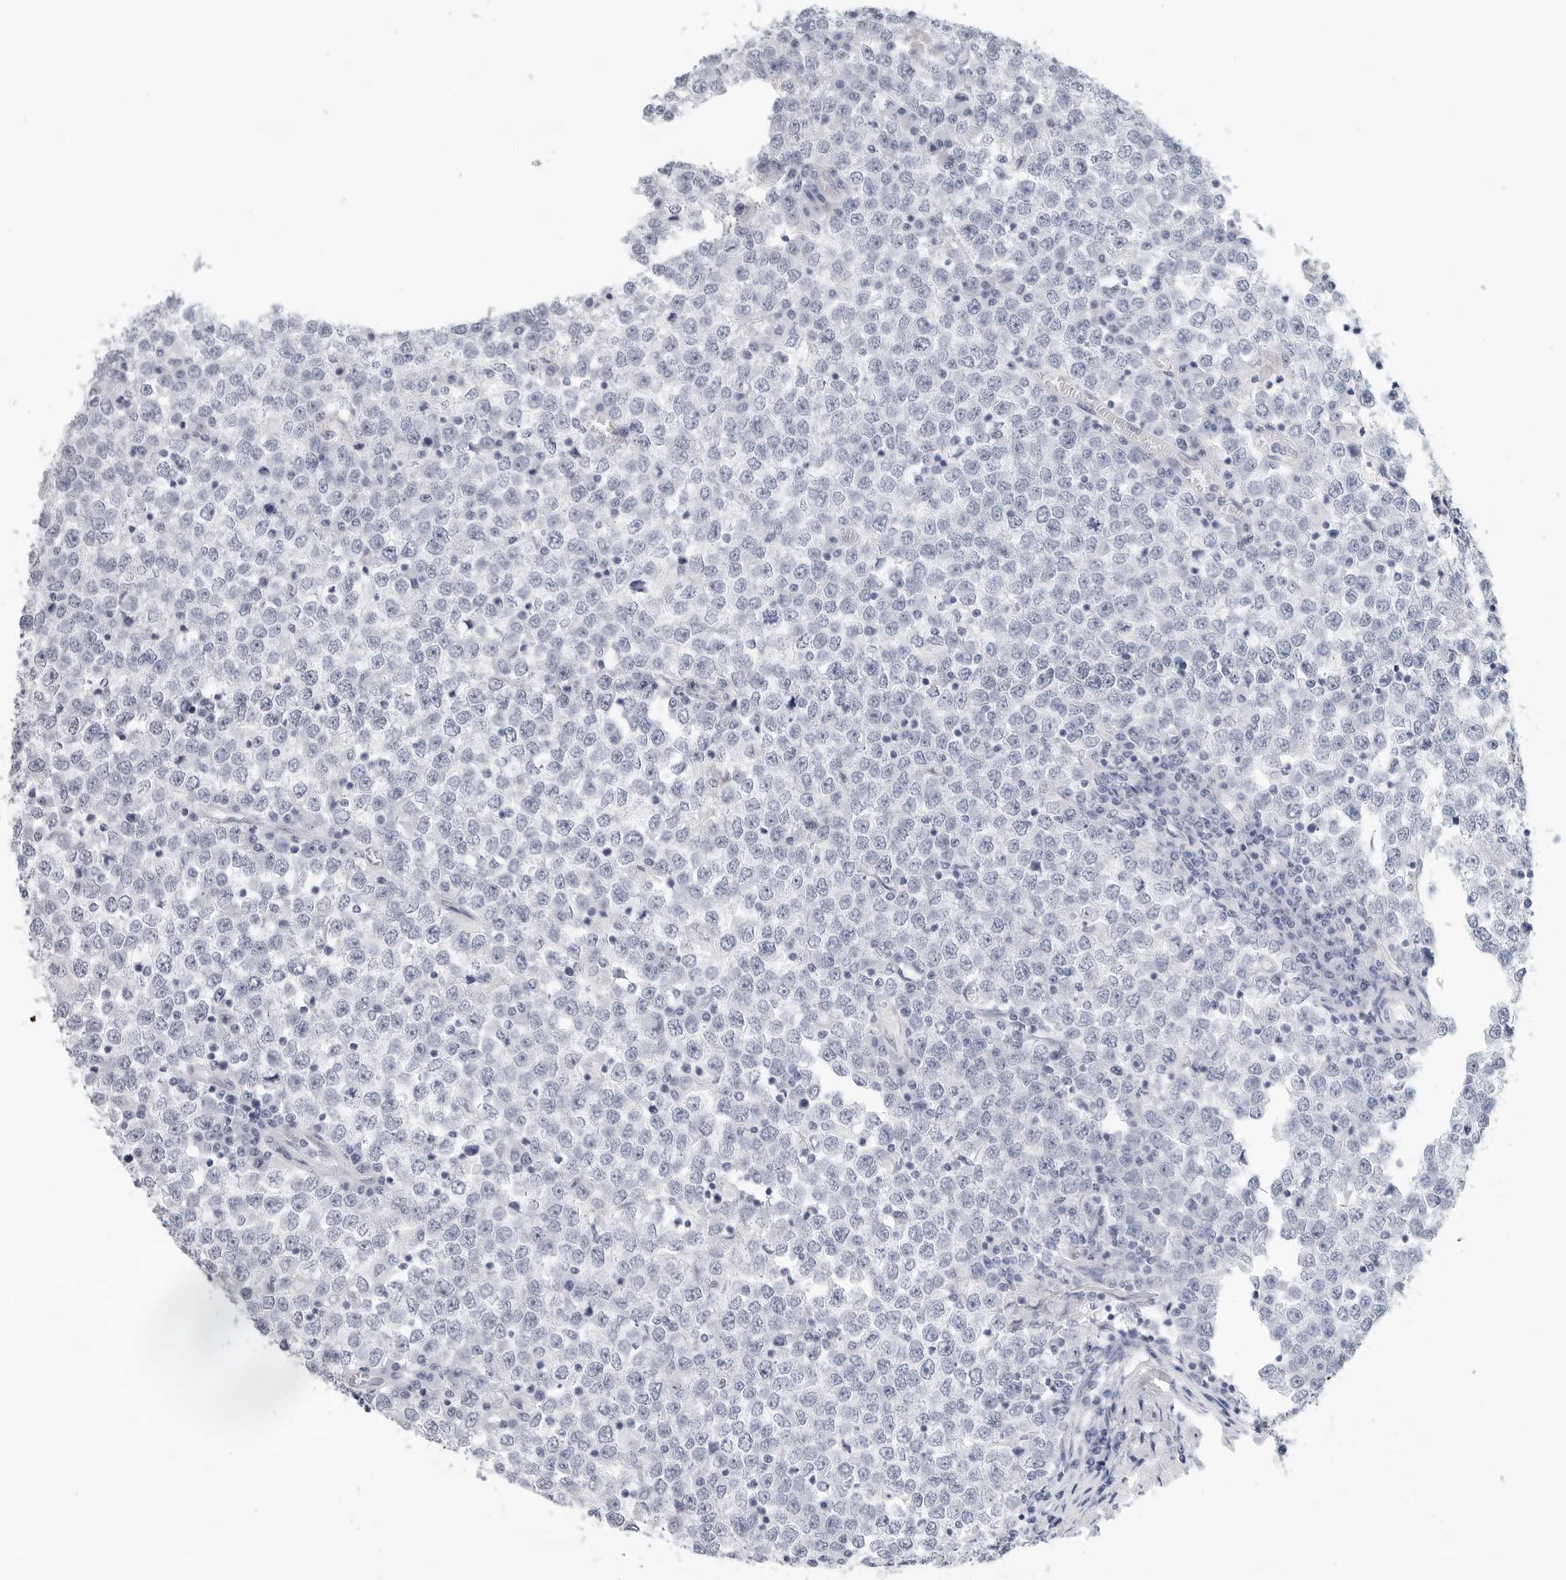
{"staining": {"intensity": "negative", "quantity": "none", "location": "none"}, "tissue": "testis cancer", "cell_type": "Tumor cells", "image_type": "cancer", "snomed": [{"axis": "morphology", "description": "Seminoma, NOS"}, {"axis": "topography", "description": "Testis"}], "caption": "Immunohistochemistry (IHC) of seminoma (testis) demonstrates no positivity in tumor cells. (DAB IHC with hematoxylin counter stain).", "gene": "SLC19A1", "patient": {"sex": "male", "age": 65}}